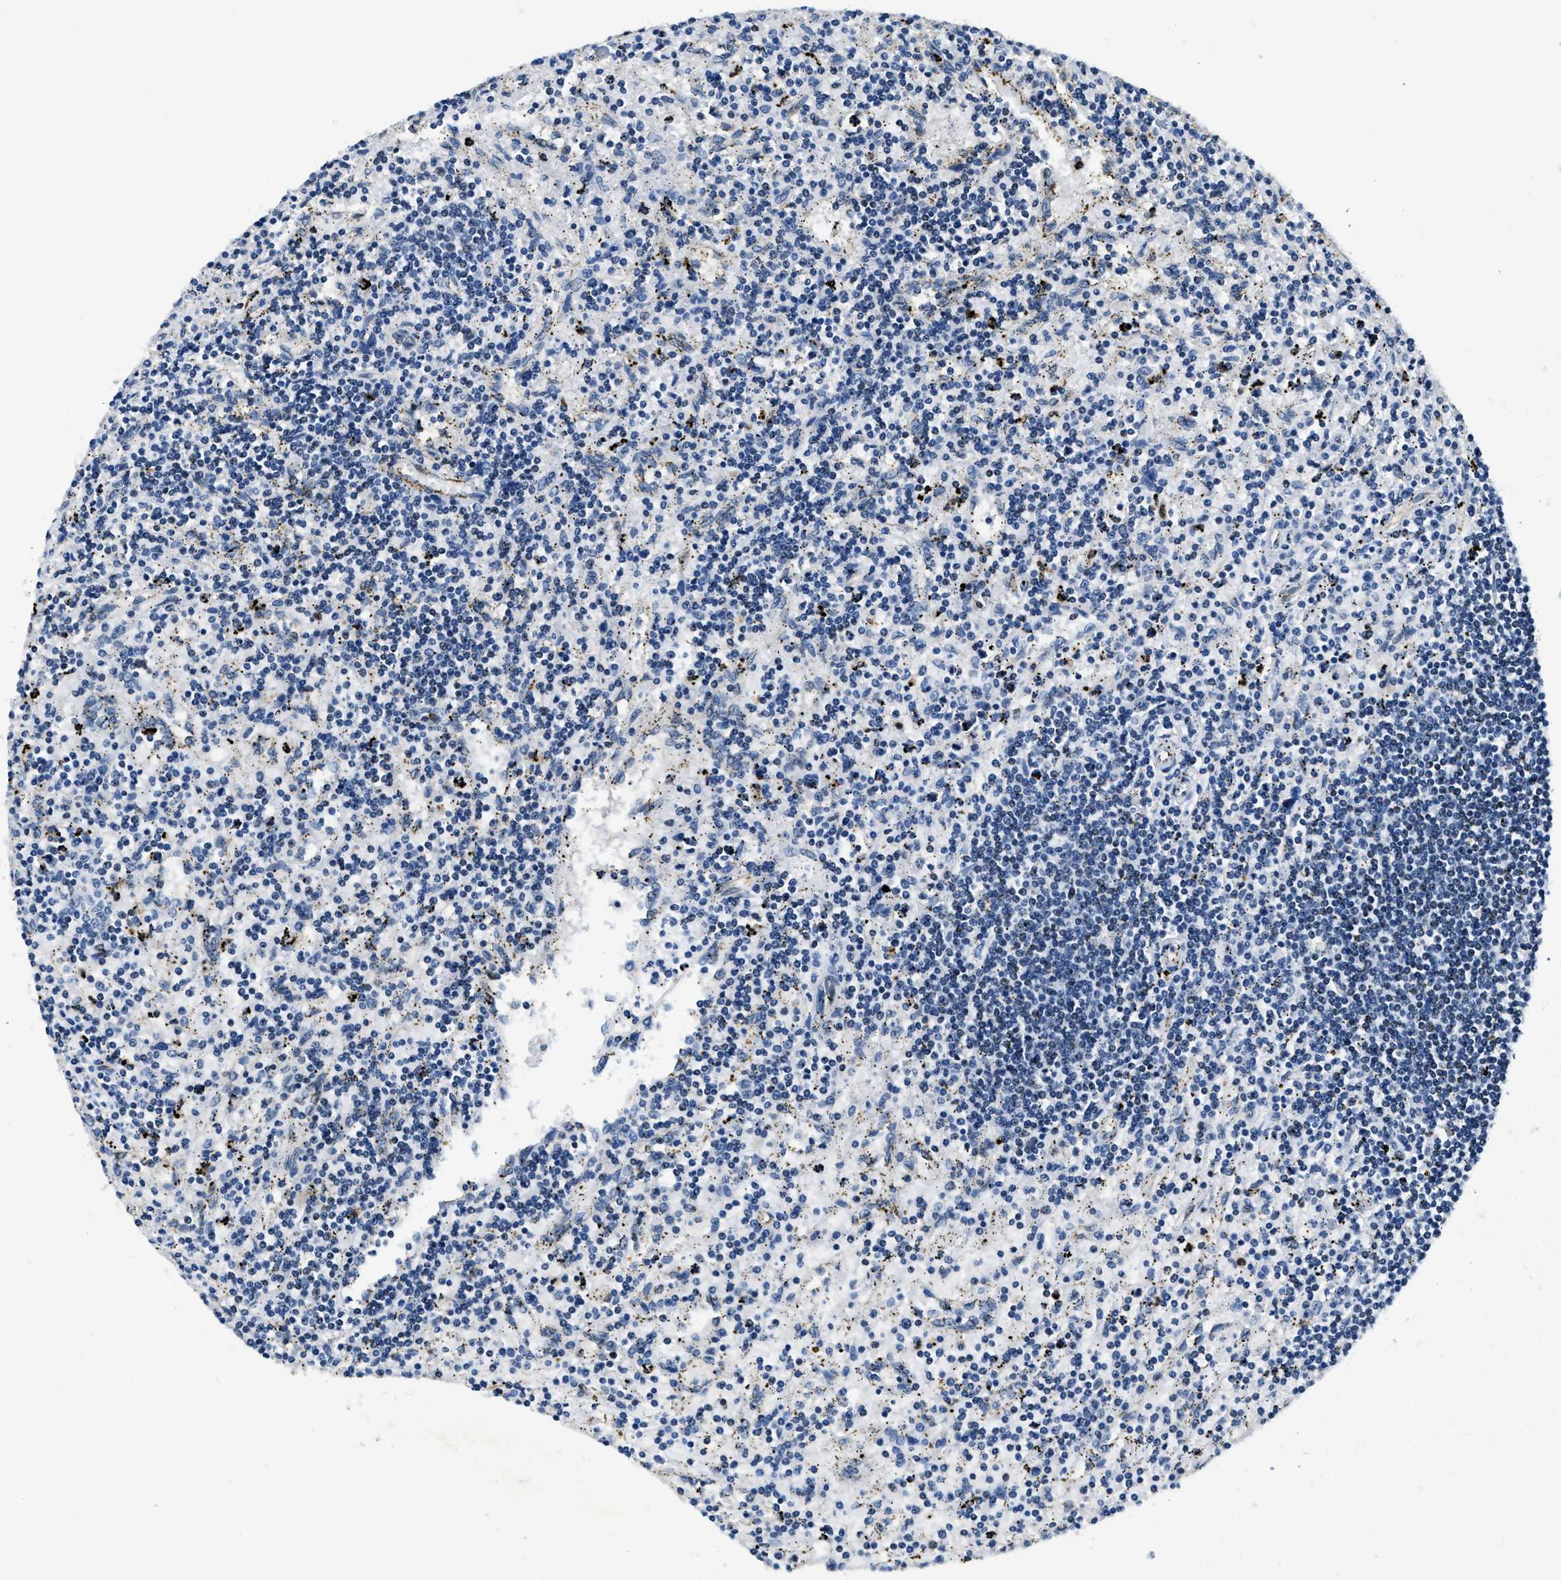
{"staining": {"intensity": "negative", "quantity": "none", "location": "none"}, "tissue": "lymphoma", "cell_type": "Tumor cells", "image_type": "cancer", "snomed": [{"axis": "morphology", "description": "Malignant lymphoma, non-Hodgkin's type, Low grade"}, {"axis": "topography", "description": "Spleen"}], "caption": "Immunohistochemistry (IHC) histopathology image of neoplastic tissue: low-grade malignant lymphoma, non-Hodgkin's type stained with DAB demonstrates no significant protein positivity in tumor cells.", "gene": "ZC3HC1", "patient": {"sex": "male", "age": 76}}